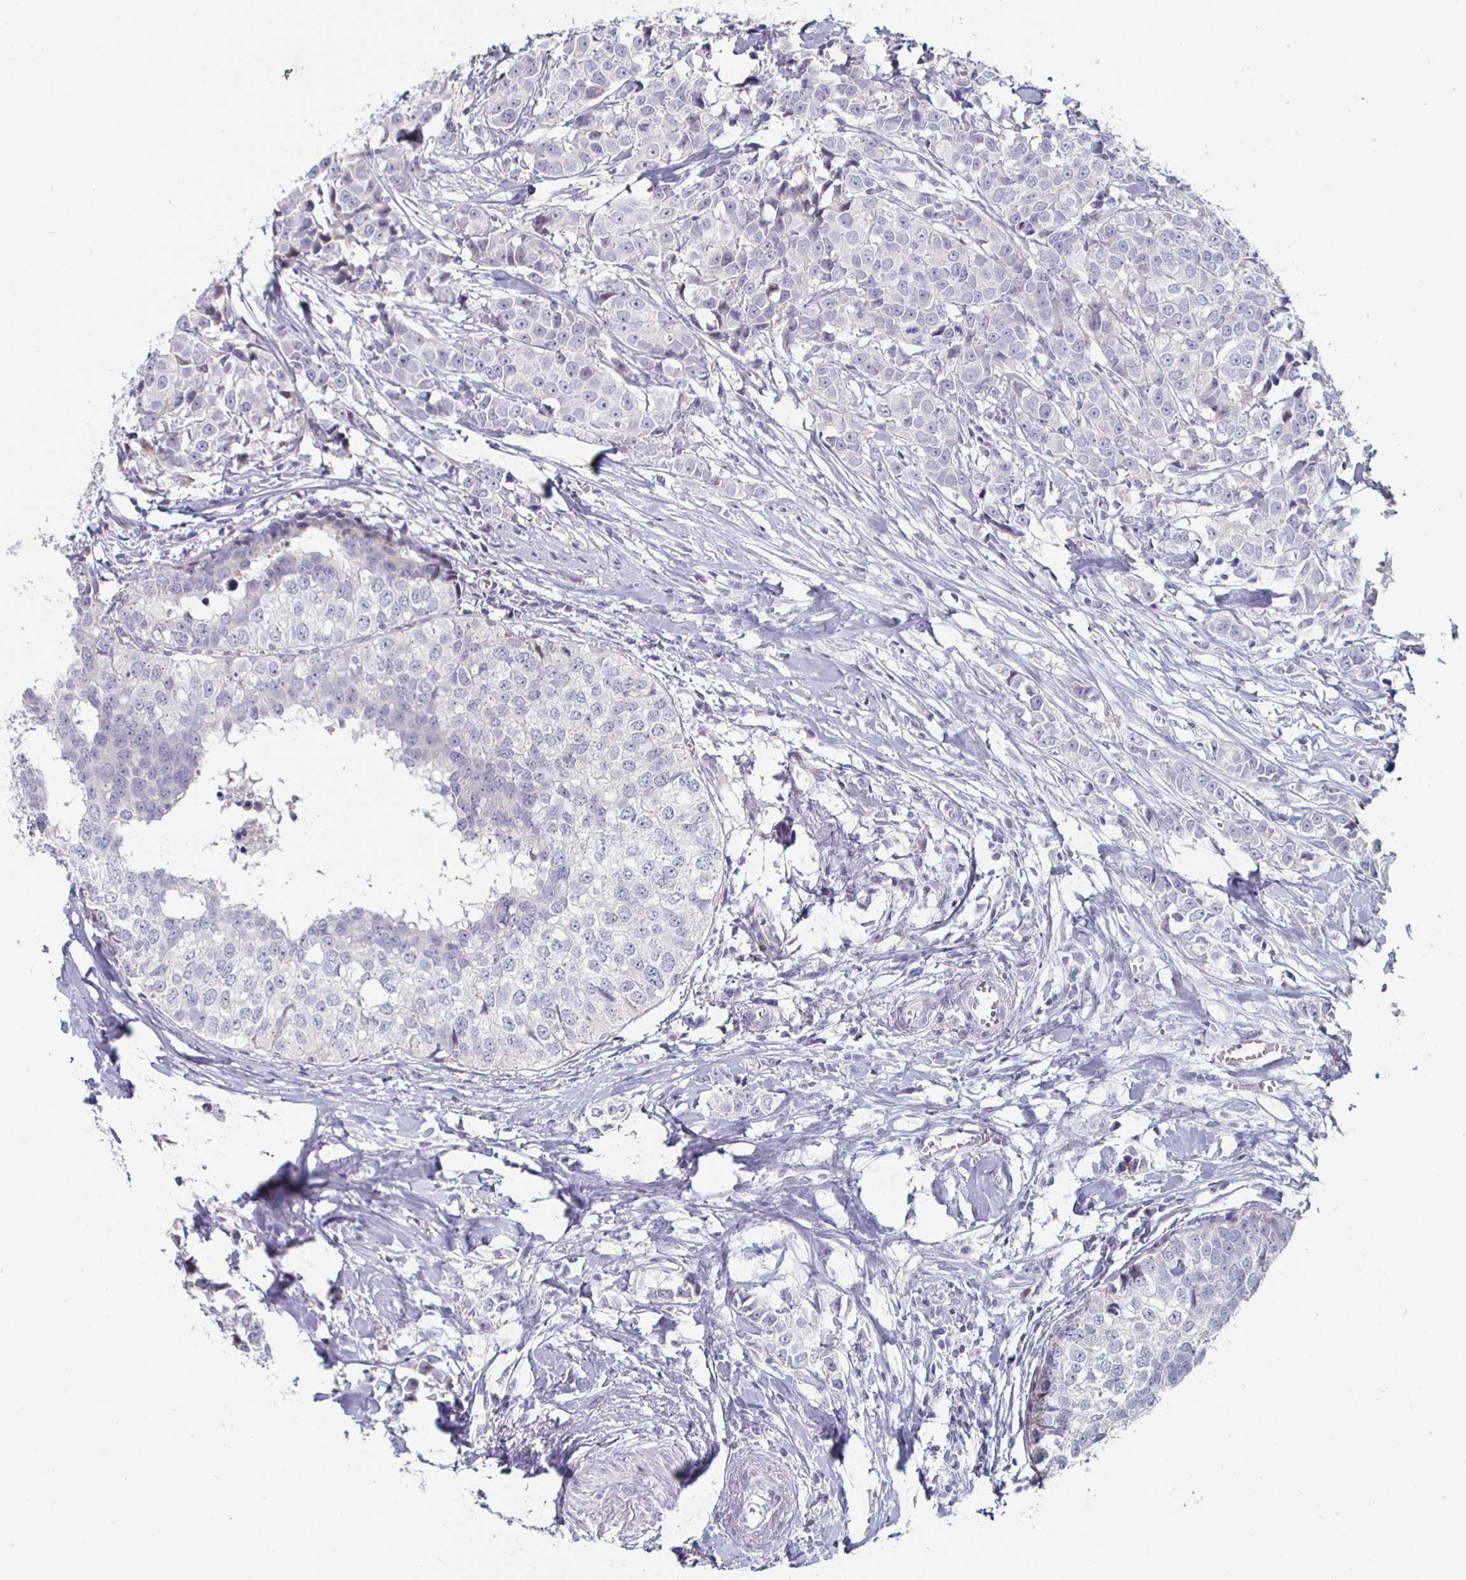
{"staining": {"intensity": "negative", "quantity": "none", "location": "none"}, "tissue": "breast cancer", "cell_type": "Tumor cells", "image_type": "cancer", "snomed": [{"axis": "morphology", "description": "Duct carcinoma"}, {"axis": "topography", "description": "Breast"}], "caption": "This is an immunohistochemistry (IHC) histopathology image of human breast intraductal carcinoma. There is no staining in tumor cells.", "gene": "DMRTB1", "patient": {"sex": "female", "age": 80}}